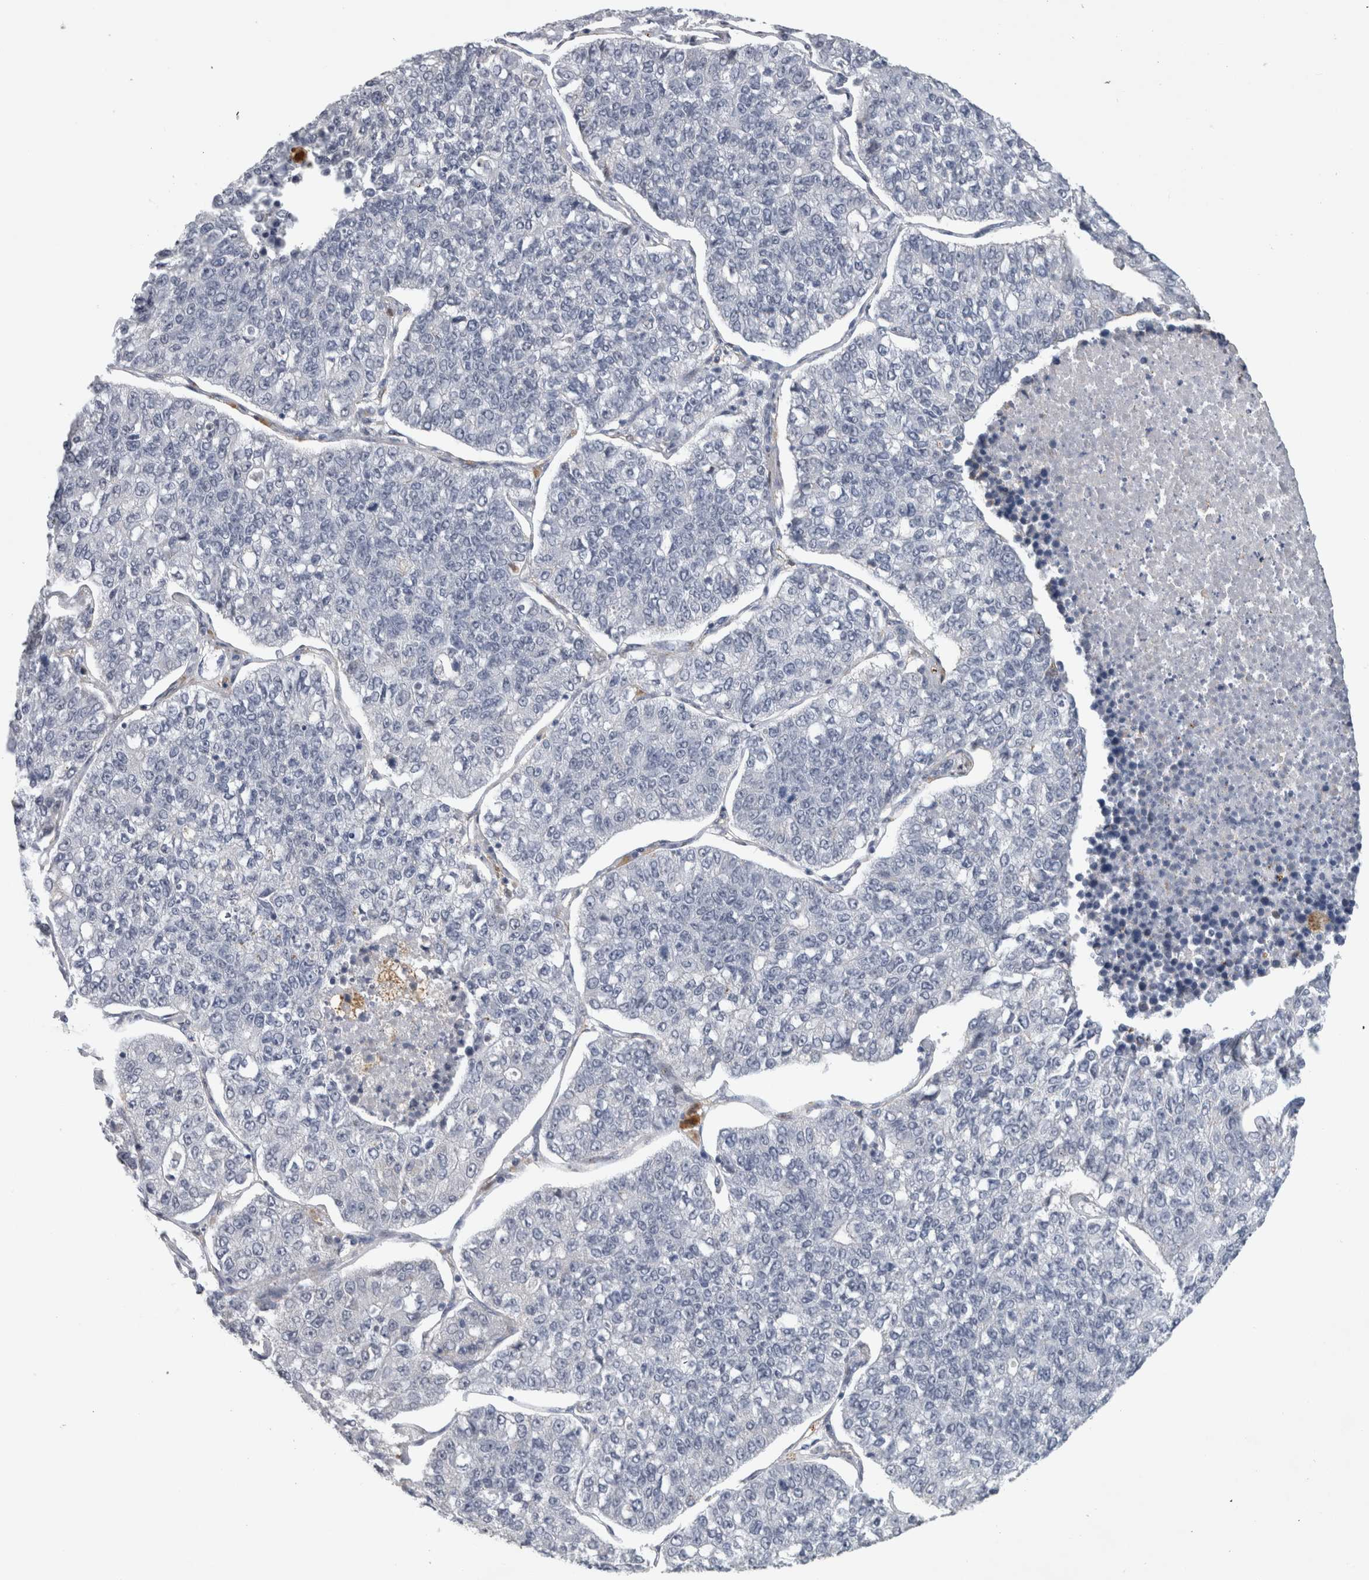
{"staining": {"intensity": "negative", "quantity": "none", "location": "none"}, "tissue": "lung cancer", "cell_type": "Tumor cells", "image_type": "cancer", "snomed": [{"axis": "morphology", "description": "Adenocarcinoma, NOS"}, {"axis": "topography", "description": "Lung"}], "caption": "Lung cancer (adenocarcinoma) was stained to show a protein in brown. There is no significant expression in tumor cells.", "gene": "PRXL2A", "patient": {"sex": "male", "age": 49}}